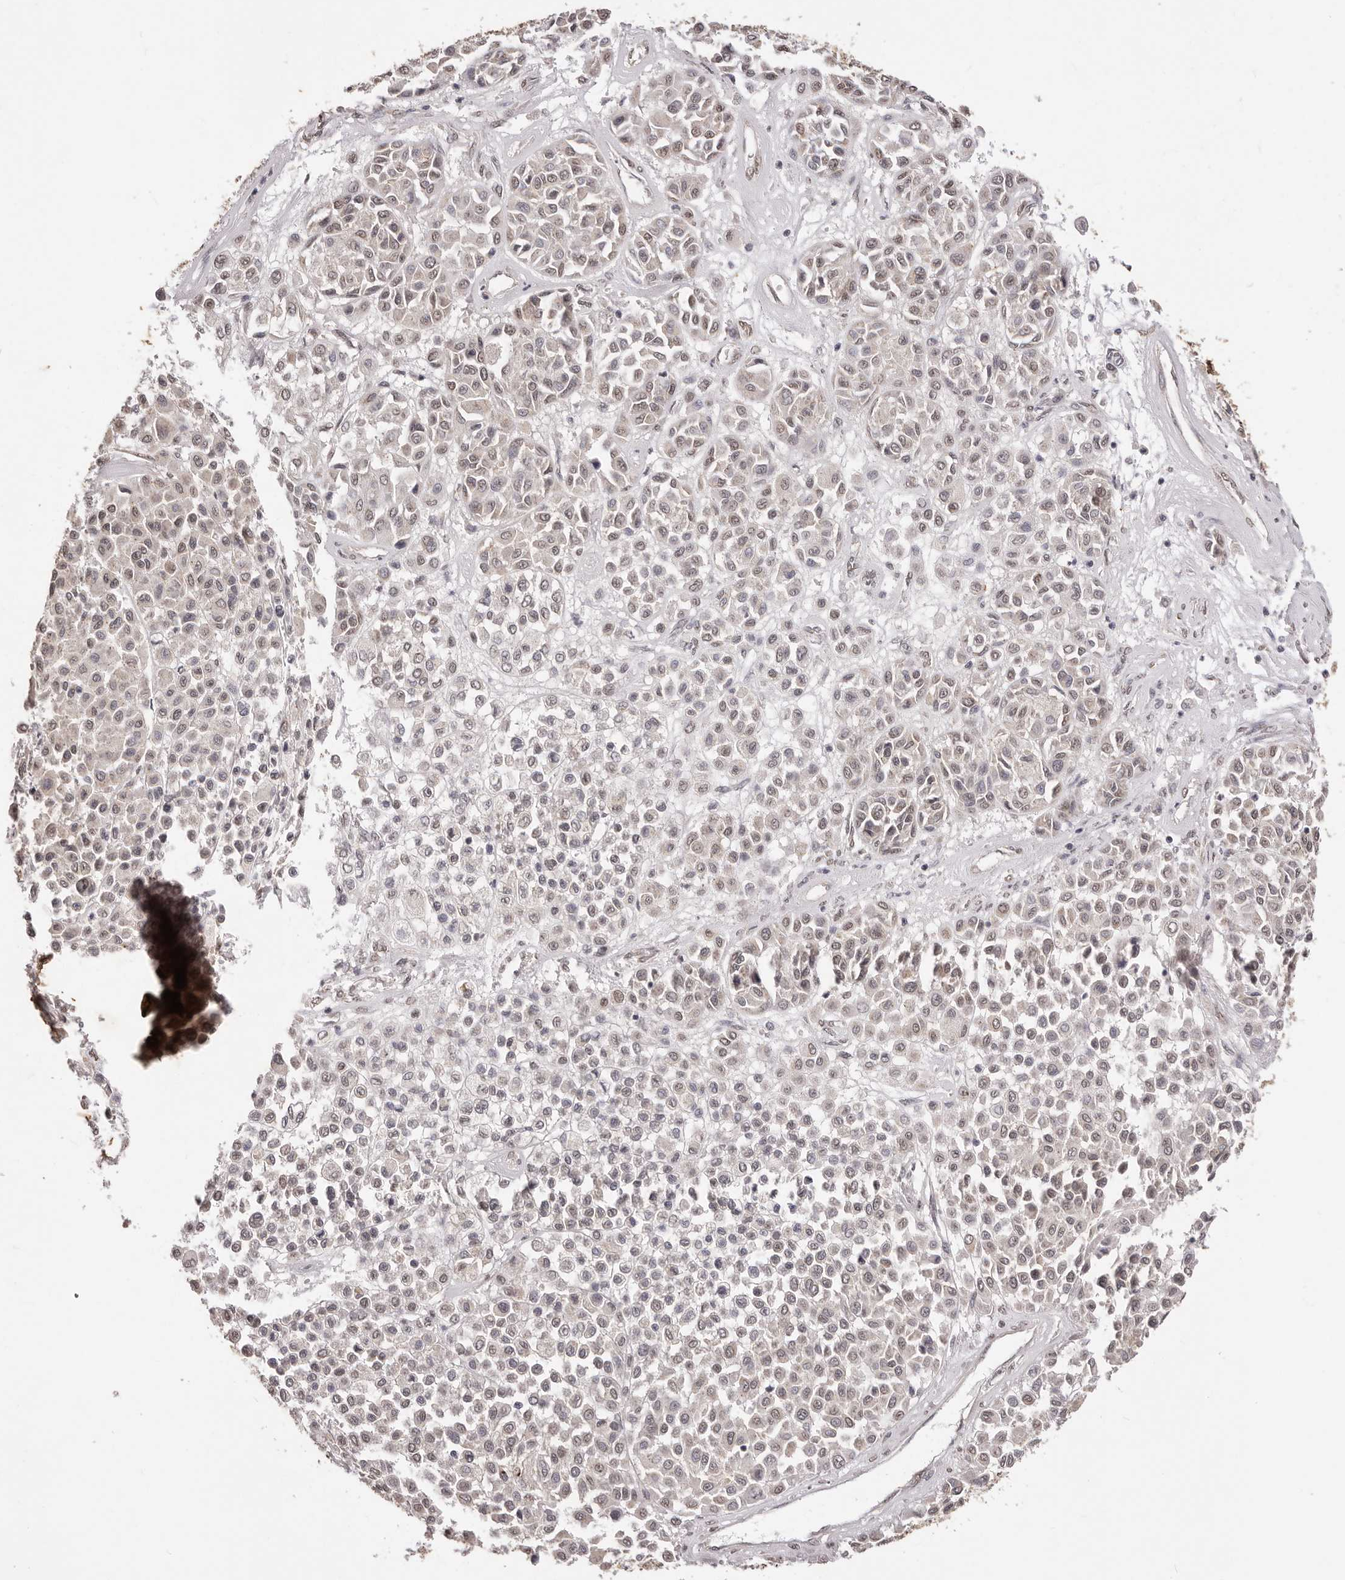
{"staining": {"intensity": "weak", "quantity": "25%-75%", "location": "nuclear"}, "tissue": "melanoma", "cell_type": "Tumor cells", "image_type": "cancer", "snomed": [{"axis": "morphology", "description": "Malignant melanoma, Metastatic site"}, {"axis": "topography", "description": "Soft tissue"}], "caption": "Malignant melanoma (metastatic site) was stained to show a protein in brown. There is low levels of weak nuclear expression in approximately 25%-75% of tumor cells.", "gene": "RPS6KA5", "patient": {"sex": "male", "age": 41}}